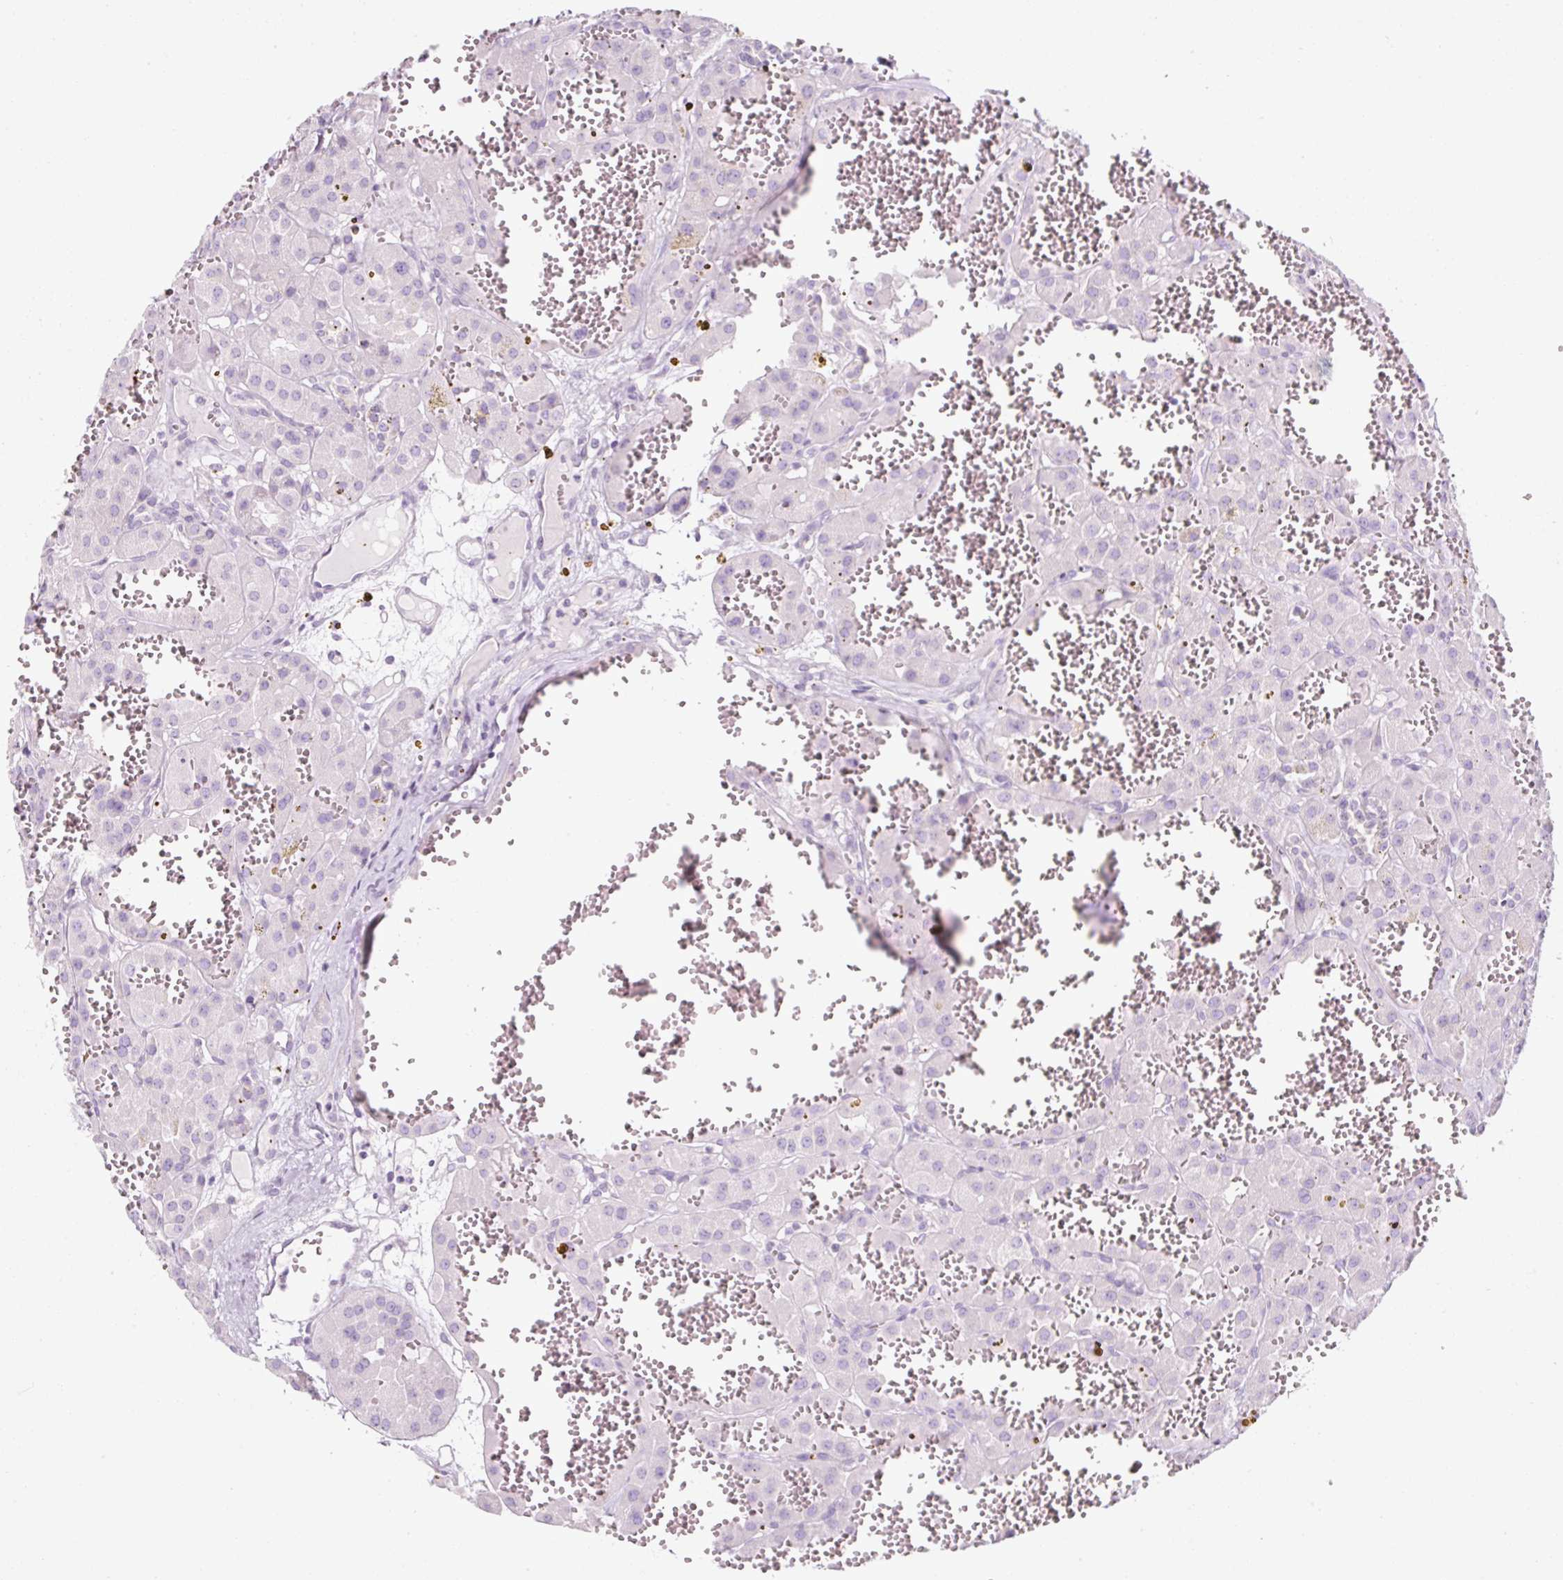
{"staining": {"intensity": "negative", "quantity": "none", "location": "none"}, "tissue": "renal cancer", "cell_type": "Tumor cells", "image_type": "cancer", "snomed": [{"axis": "morphology", "description": "Carcinoma, NOS"}, {"axis": "topography", "description": "Kidney"}], "caption": "The micrograph shows no significant expression in tumor cells of carcinoma (renal). (DAB (3,3'-diaminobenzidine) IHC visualized using brightfield microscopy, high magnification).", "gene": "PF4V1", "patient": {"sex": "female", "age": 75}}